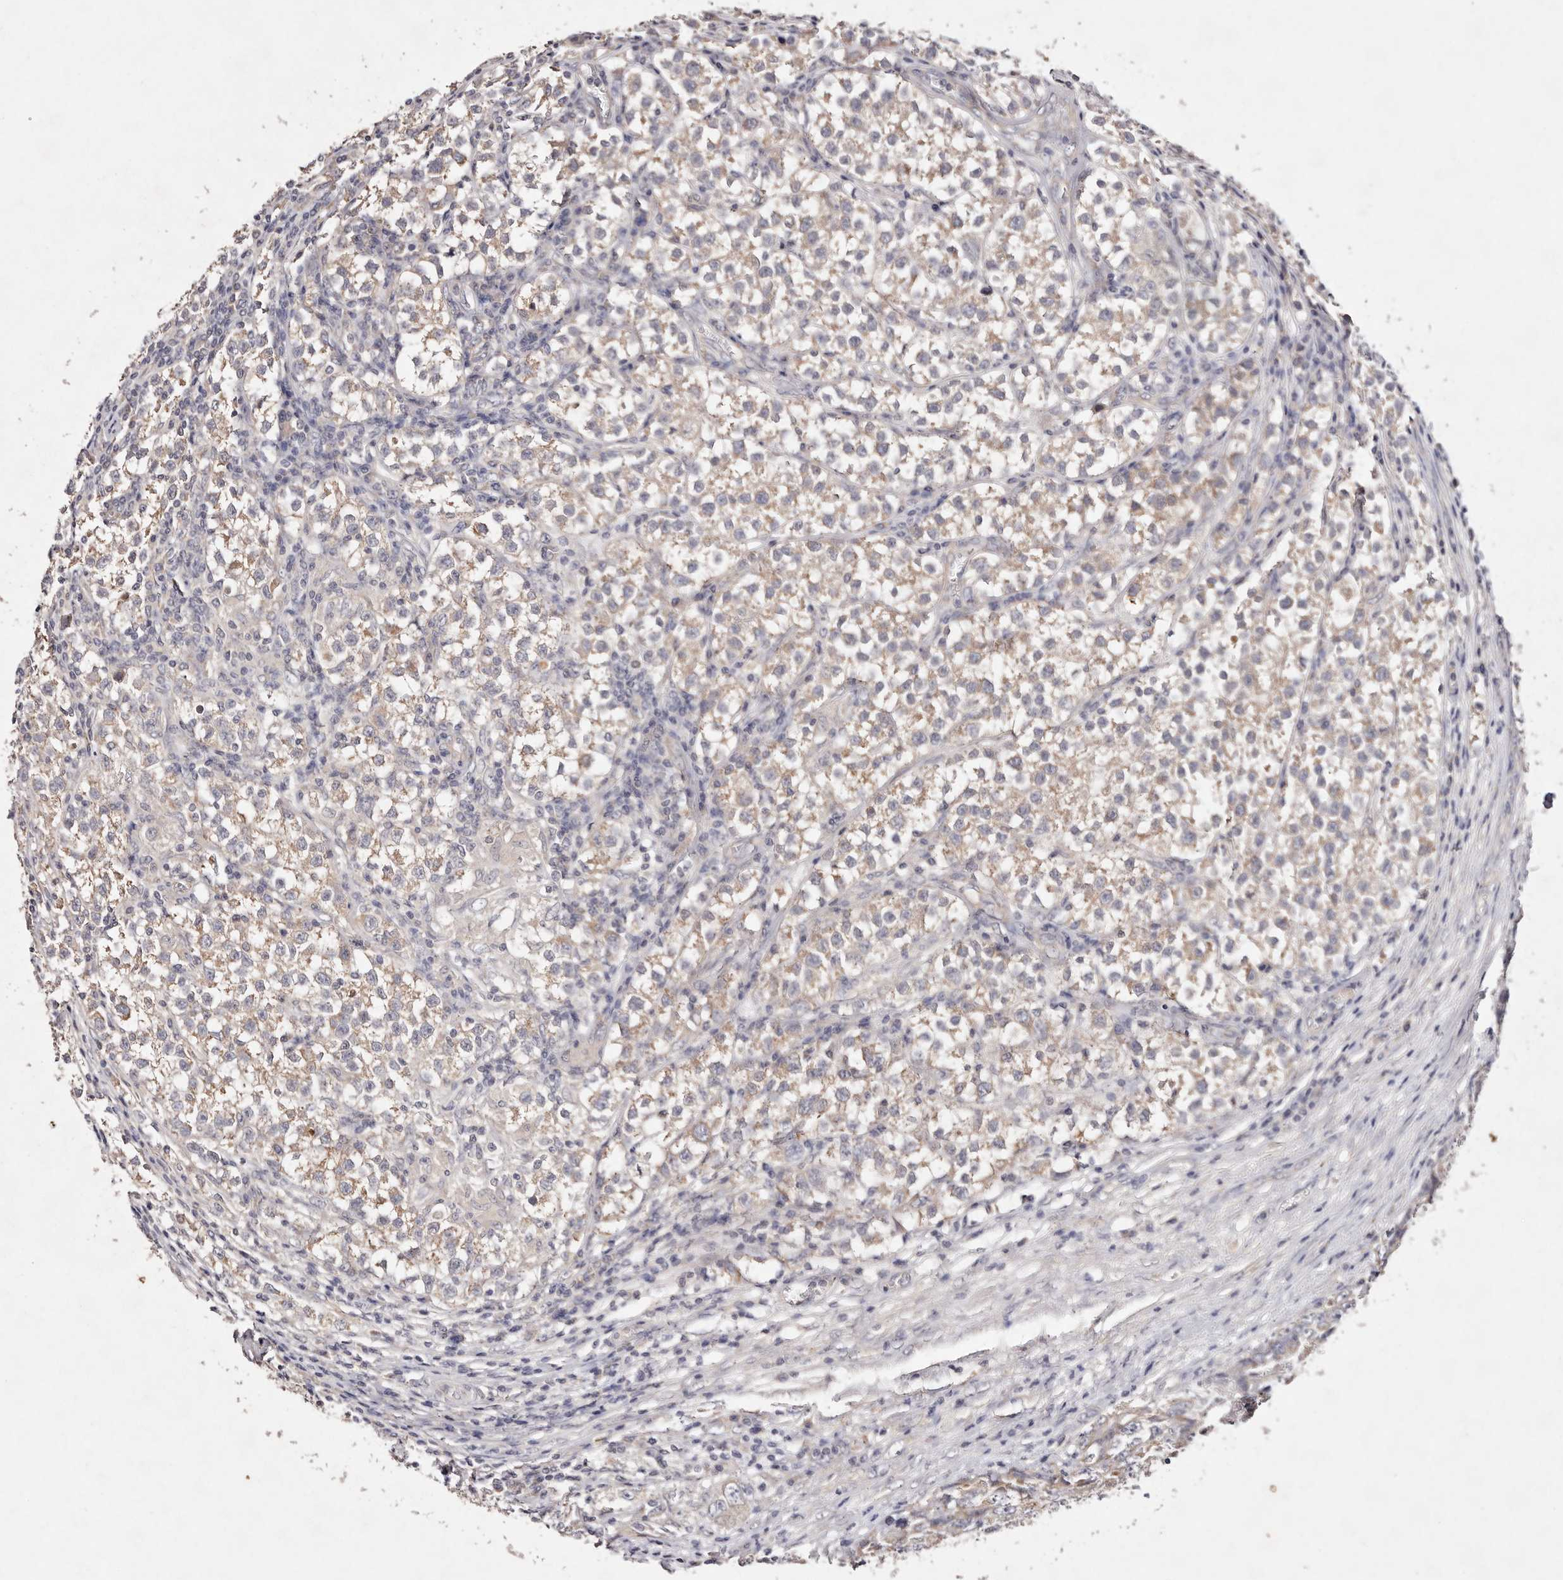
{"staining": {"intensity": "weak", "quantity": ">75%", "location": "cytoplasmic/membranous"}, "tissue": "testis cancer", "cell_type": "Tumor cells", "image_type": "cancer", "snomed": [{"axis": "morphology", "description": "Seminoma, NOS"}, {"axis": "morphology", "description": "Carcinoma, Embryonal, NOS"}, {"axis": "topography", "description": "Testis"}], "caption": "A brown stain labels weak cytoplasmic/membranous expression of a protein in testis embryonal carcinoma tumor cells.", "gene": "TSC2", "patient": {"sex": "male", "age": 43}}